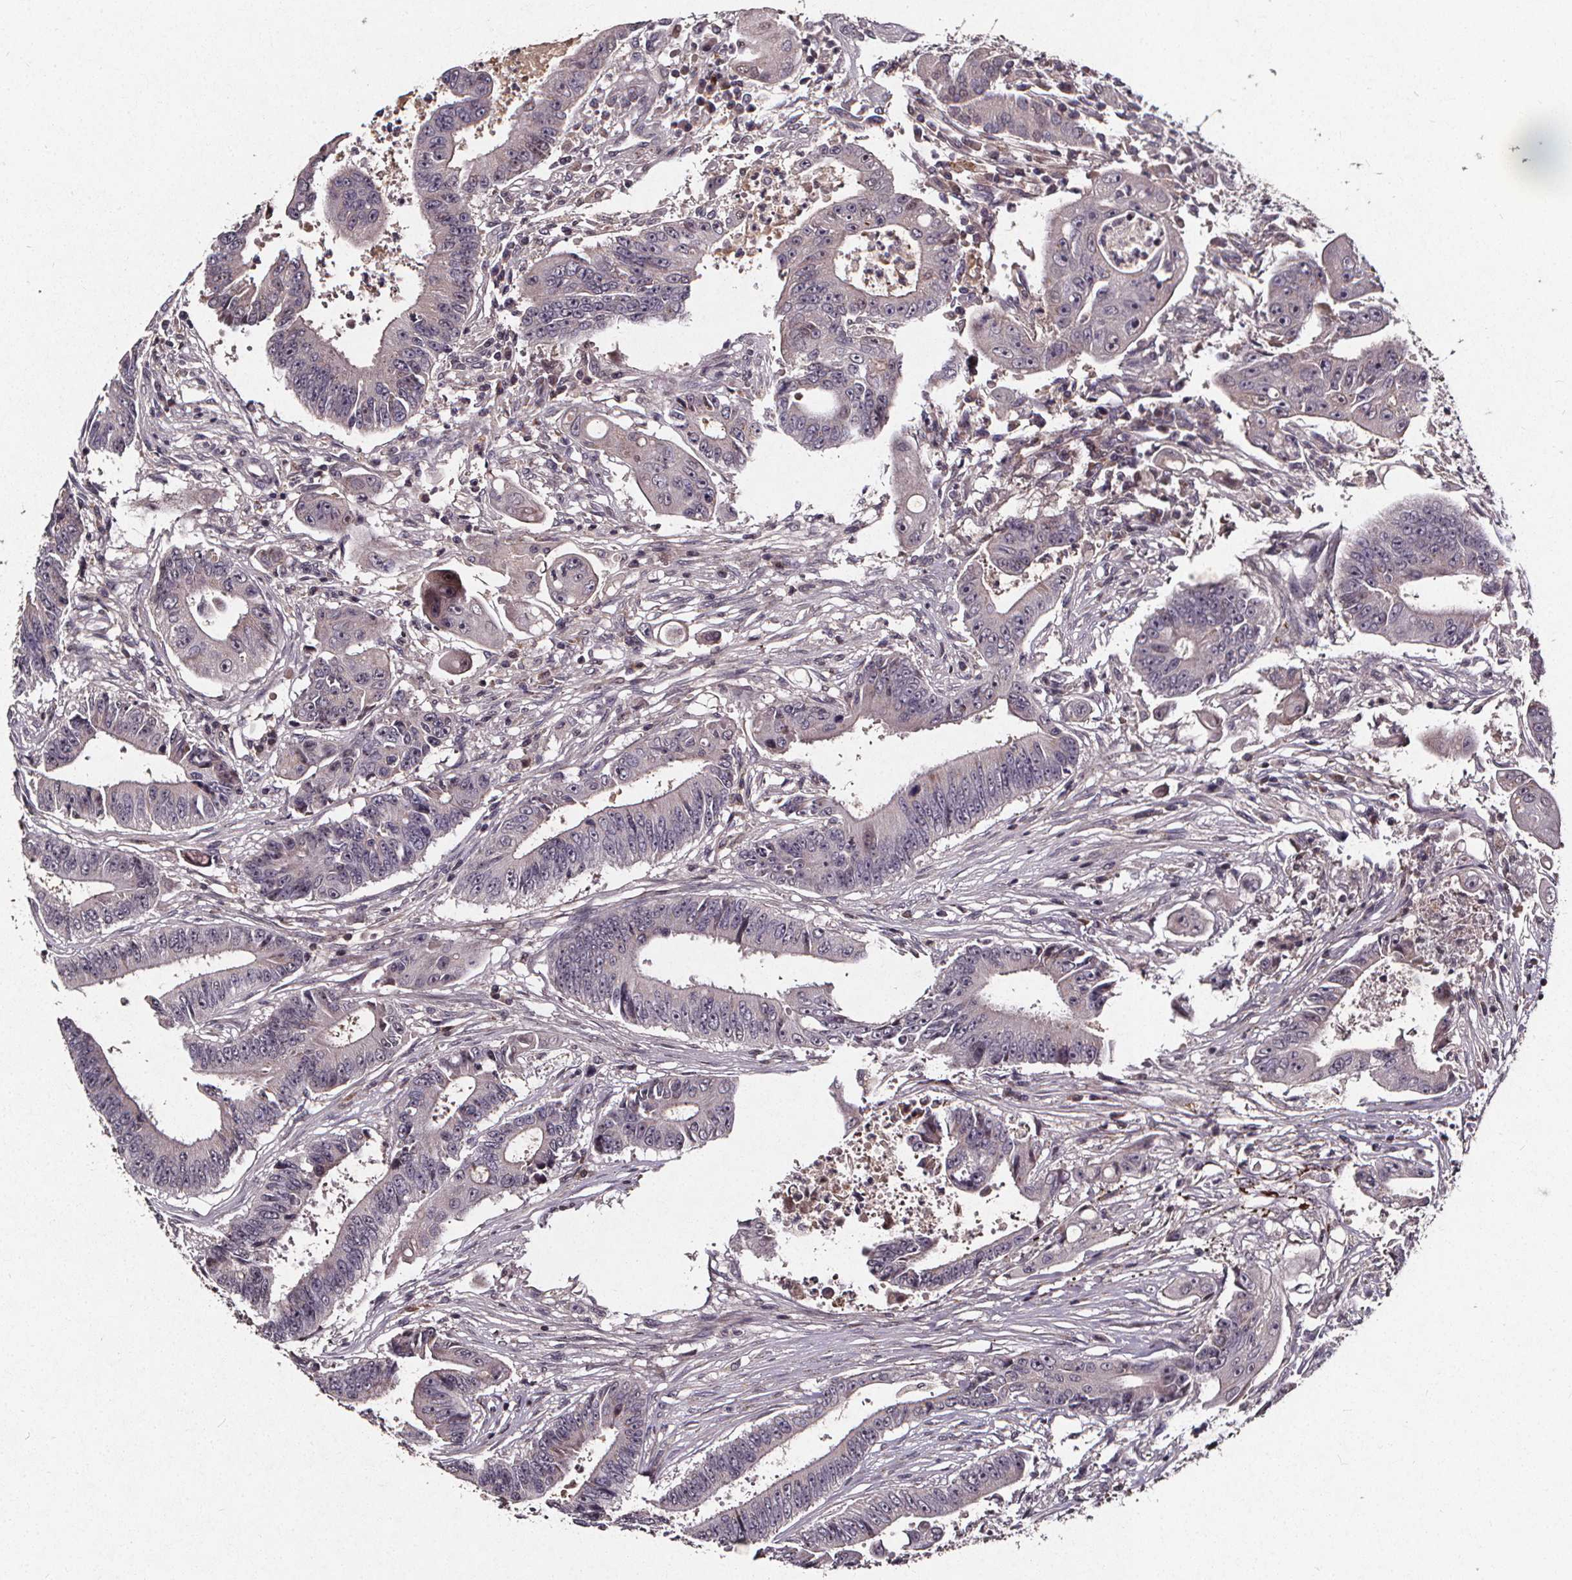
{"staining": {"intensity": "negative", "quantity": "none", "location": "none"}, "tissue": "colorectal cancer", "cell_type": "Tumor cells", "image_type": "cancer", "snomed": [{"axis": "morphology", "description": "Adenocarcinoma, NOS"}, {"axis": "topography", "description": "Rectum"}], "caption": "DAB (3,3'-diaminobenzidine) immunohistochemical staining of colorectal cancer (adenocarcinoma) displays no significant staining in tumor cells. (Immunohistochemistry (ihc), brightfield microscopy, high magnification).", "gene": "SPAG8", "patient": {"sex": "male", "age": 54}}